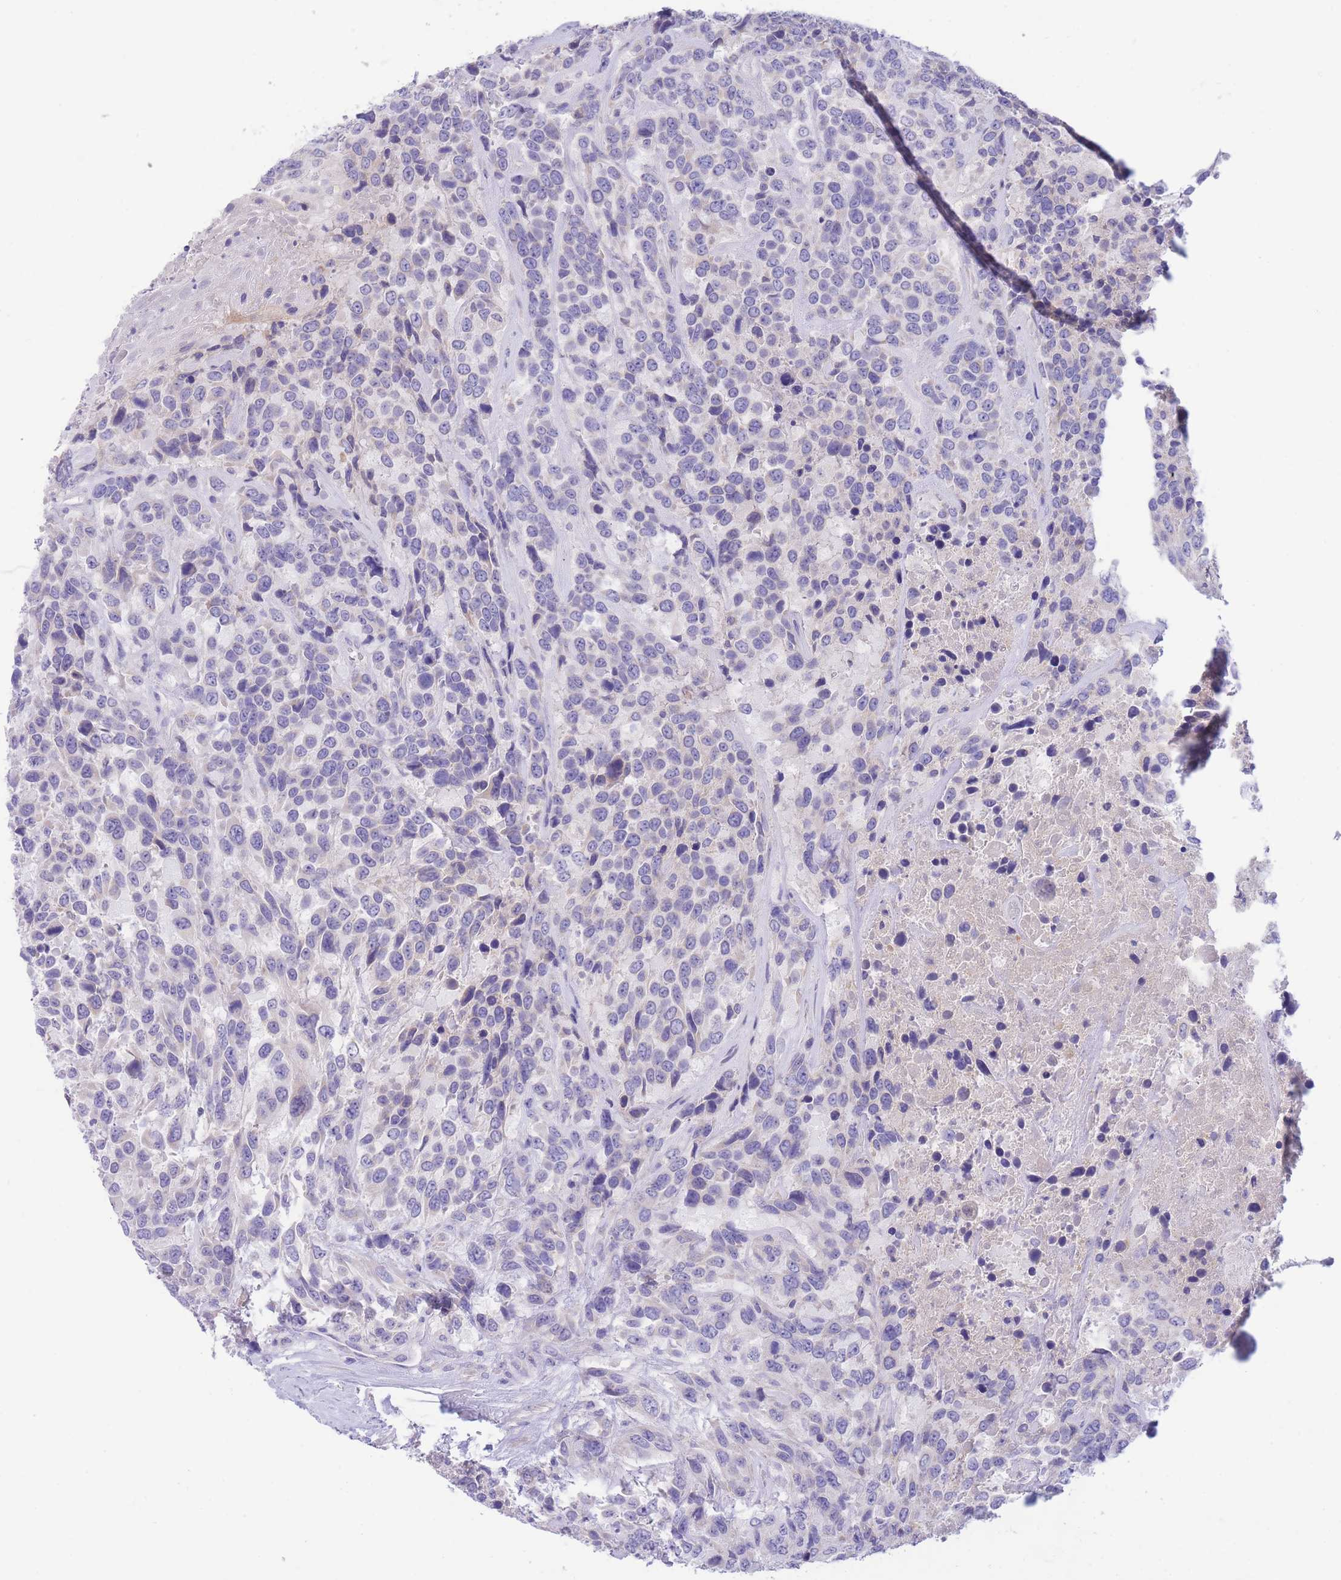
{"staining": {"intensity": "negative", "quantity": "none", "location": "none"}, "tissue": "urothelial cancer", "cell_type": "Tumor cells", "image_type": "cancer", "snomed": [{"axis": "morphology", "description": "Urothelial carcinoma, High grade"}, {"axis": "topography", "description": "Urinary bladder"}], "caption": "Urothelial cancer was stained to show a protein in brown. There is no significant expression in tumor cells. Brightfield microscopy of immunohistochemistry (IHC) stained with DAB (3,3'-diaminobenzidine) (brown) and hematoxylin (blue), captured at high magnification.", "gene": "PCDHB3", "patient": {"sex": "female", "age": 70}}